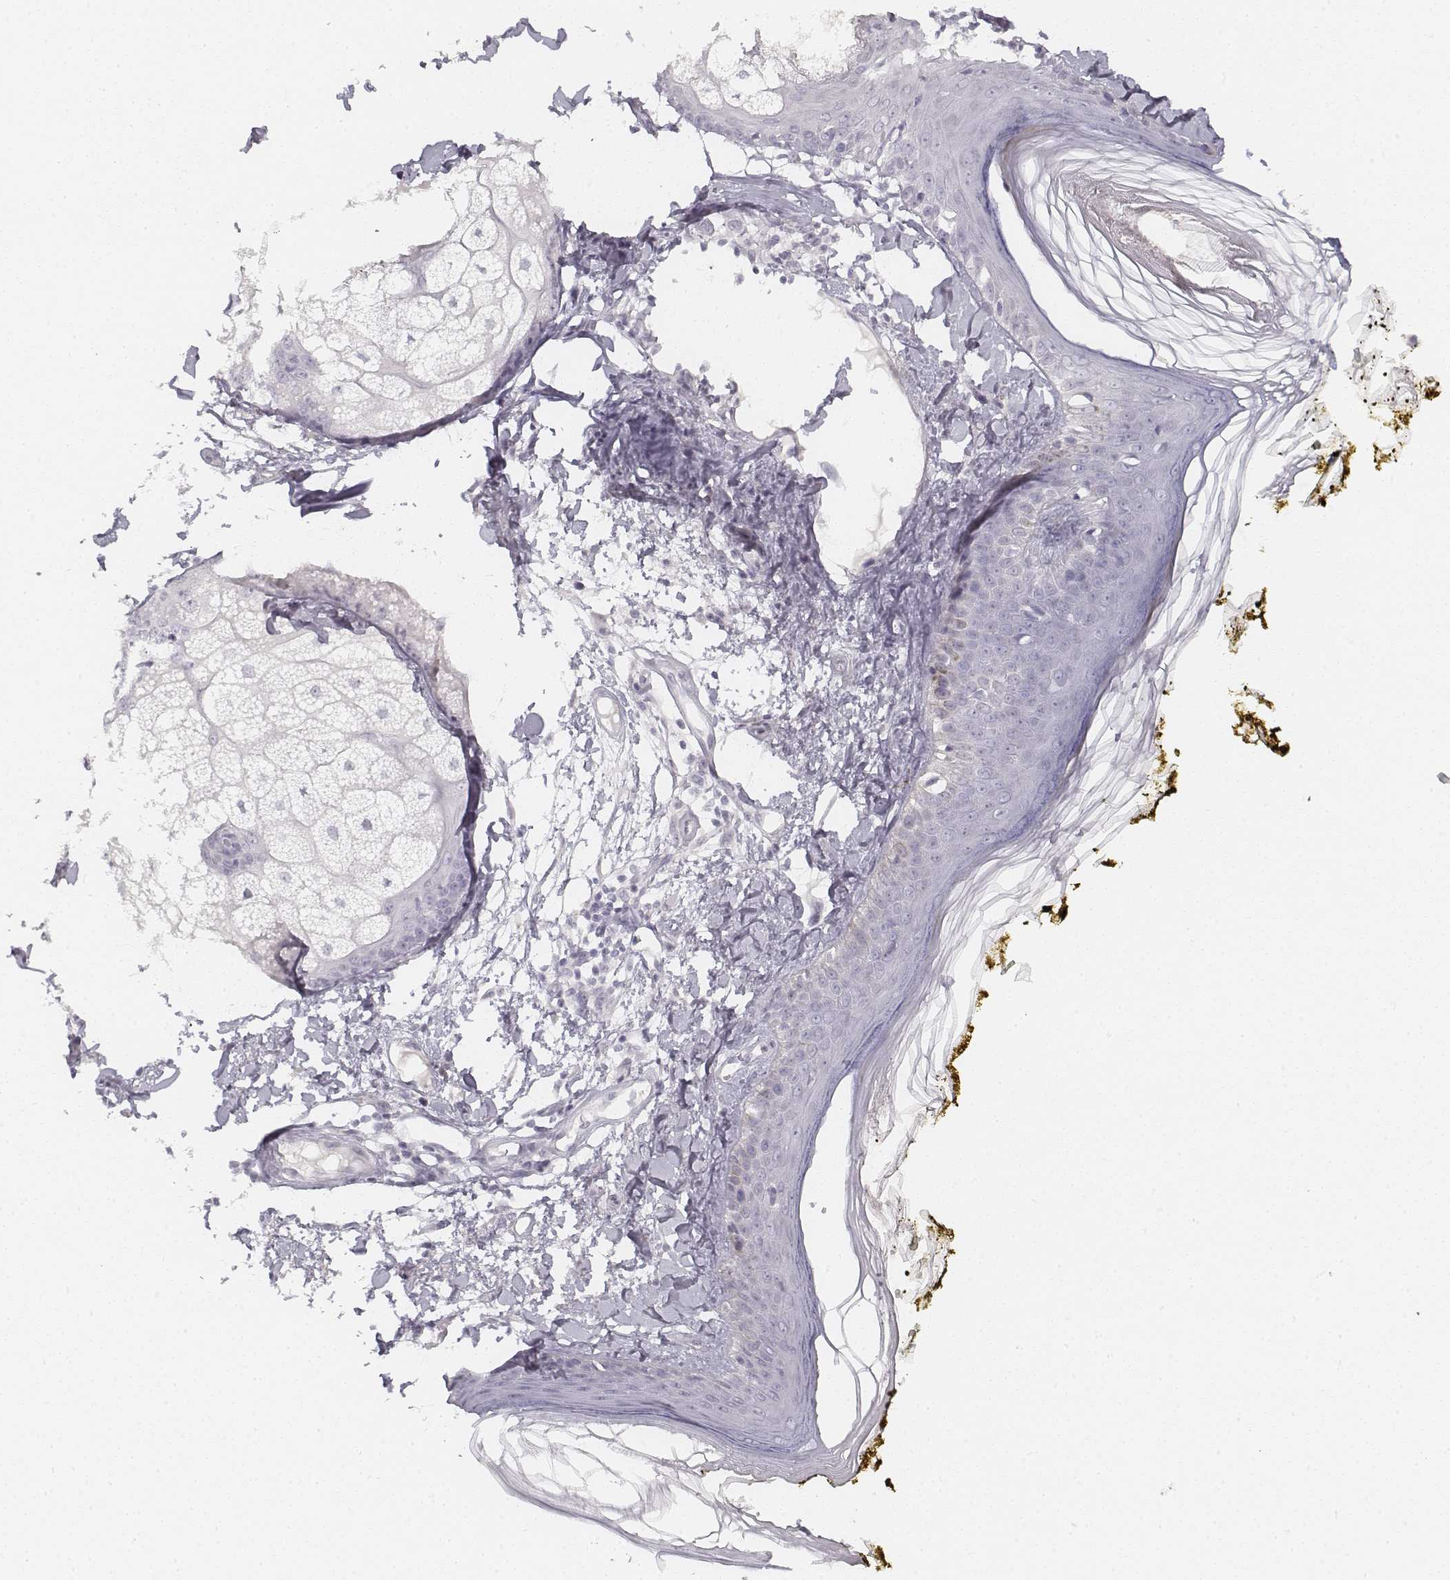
{"staining": {"intensity": "negative", "quantity": "none", "location": "none"}, "tissue": "skin", "cell_type": "Fibroblasts", "image_type": "normal", "snomed": [{"axis": "morphology", "description": "Normal tissue, NOS"}, {"axis": "topography", "description": "Skin"}], "caption": "This is an IHC image of normal human skin. There is no staining in fibroblasts.", "gene": "KRTAP2", "patient": {"sex": "male", "age": 76}}